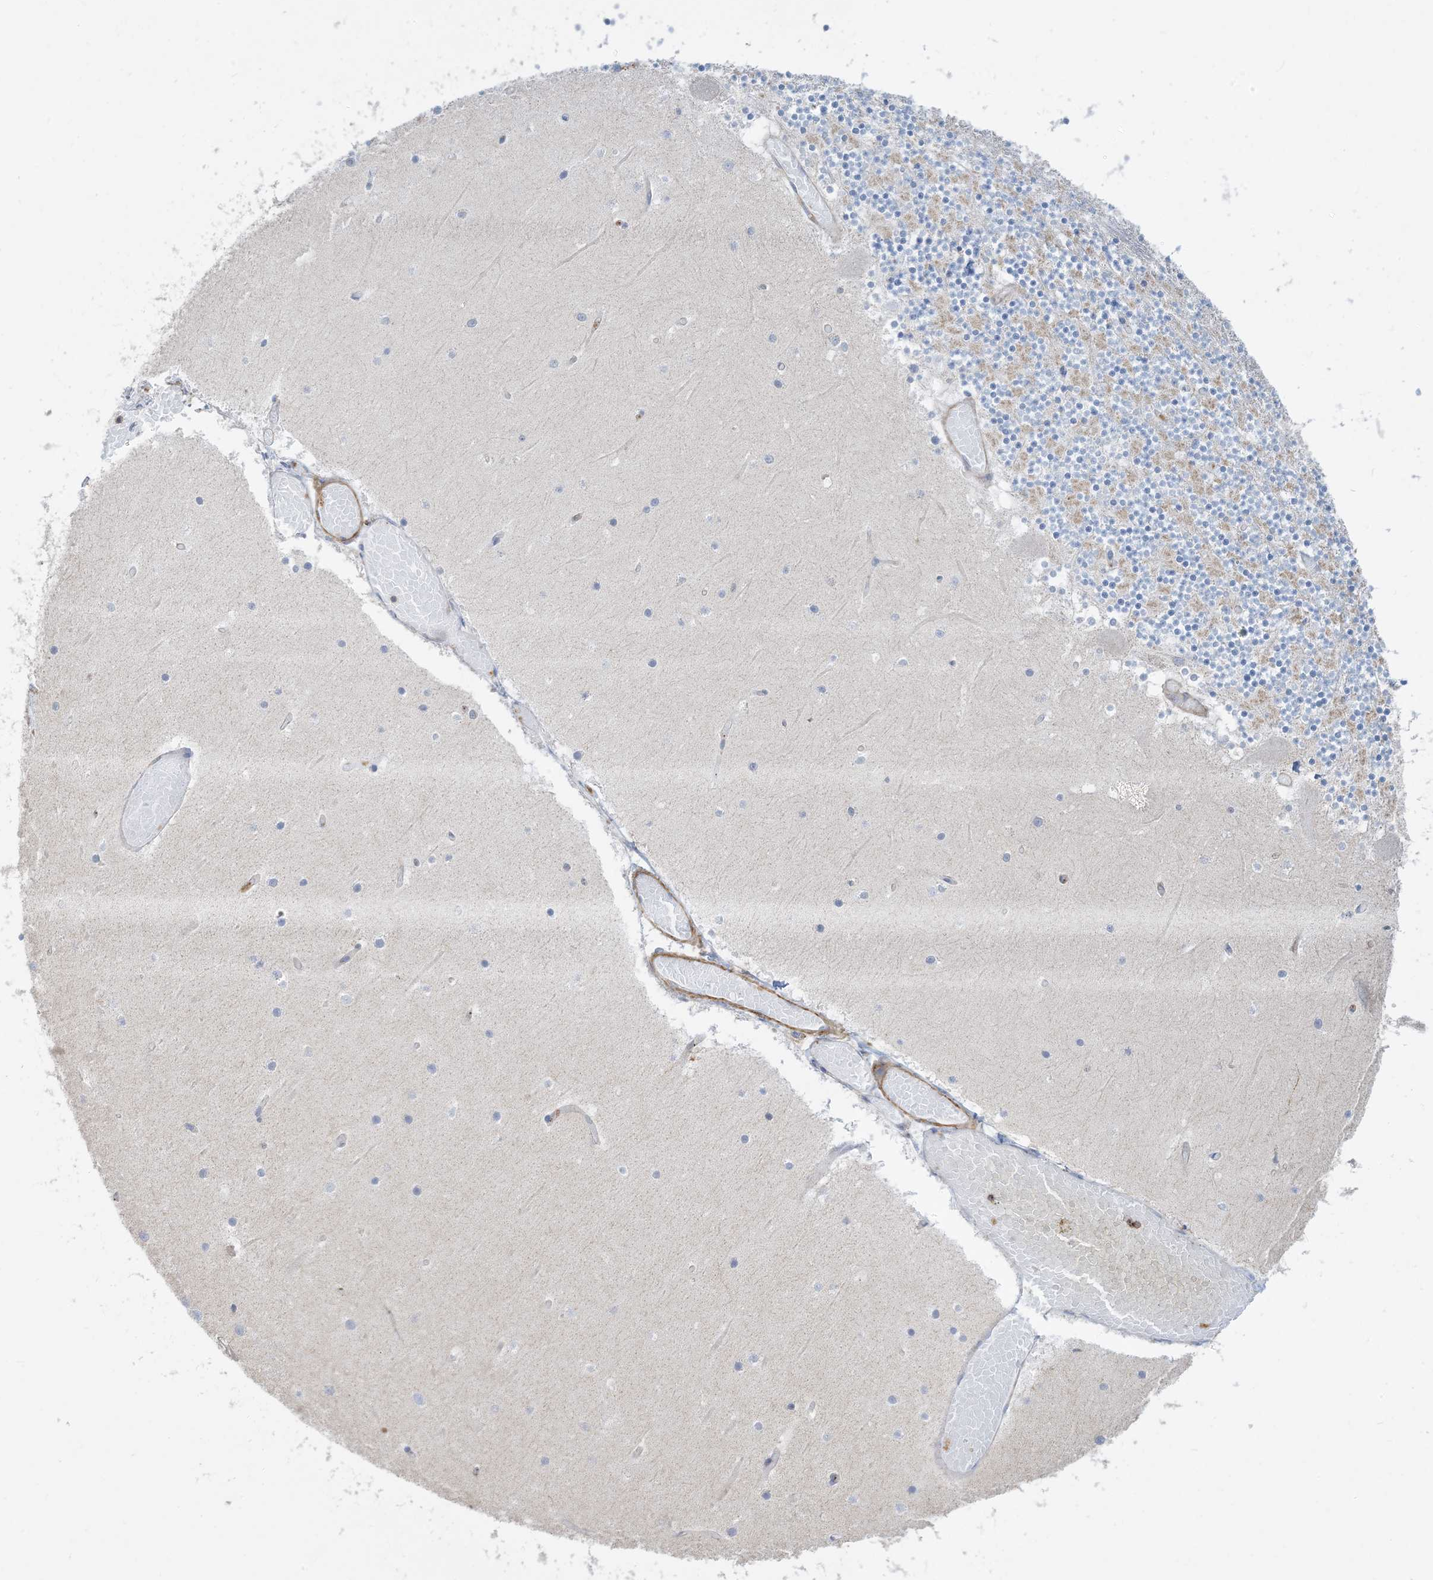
{"staining": {"intensity": "weak", "quantity": "25%-75%", "location": "cytoplasmic/membranous"}, "tissue": "cerebellum", "cell_type": "Cells in granular layer", "image_type": "normal", "snomed": [{"axis": "morphology", "description": "Normal tissue, NOS"}, {"axis": "topography", "description": "Cerebellum"}], "caption": "DAB (3,3'-diaminobenzidine) immunohistochemical staining of unremarkable cerebellum displays weak cytoplasmic/membranous protein positivity in about 25%-75% of cells in granular layer.", "gene": "GTF3C2", "patient": {"sex": "female", "age": 28}}